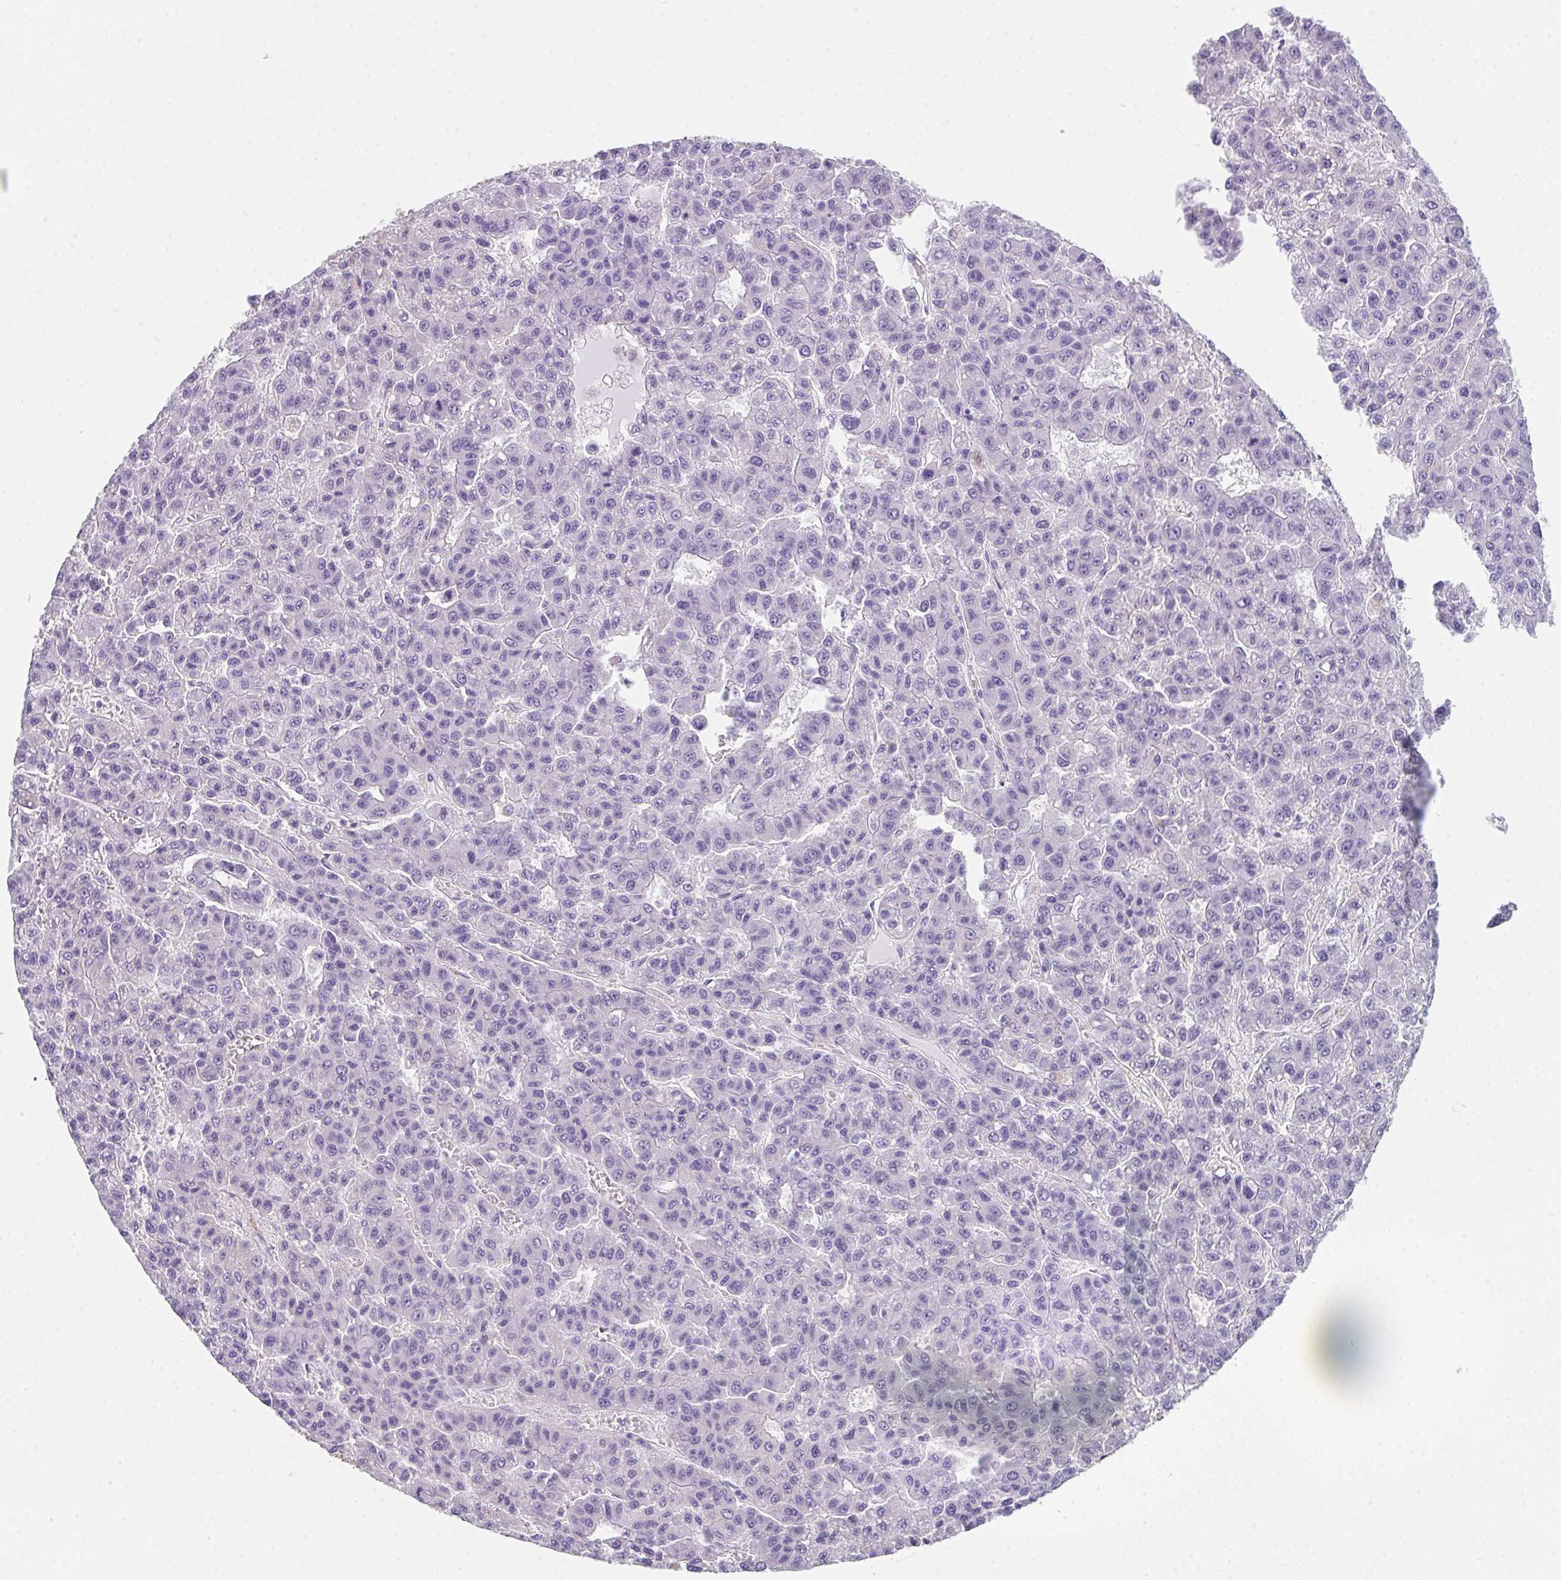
{"staining": {"intensity": "negative", "quantity": "none", "location": "none"}, "tissue": "liver cancer", "cell_type": "Tumor cells", "image_type": "cancer", "snomed": [{"axis": "morphology", "description": "Carcinoma, Hepatocellular, NOS"}, {"axis": "topography", "description": "Liver"}], "caption": "IHC photomicrograph of neoplastic tissue: liver hepatocellular carcinoma stained with DAB demonstrates no significant protein staining in tumor cells.", "gene": "DBN1", "patient": {"sex": "male", "age": 70}}